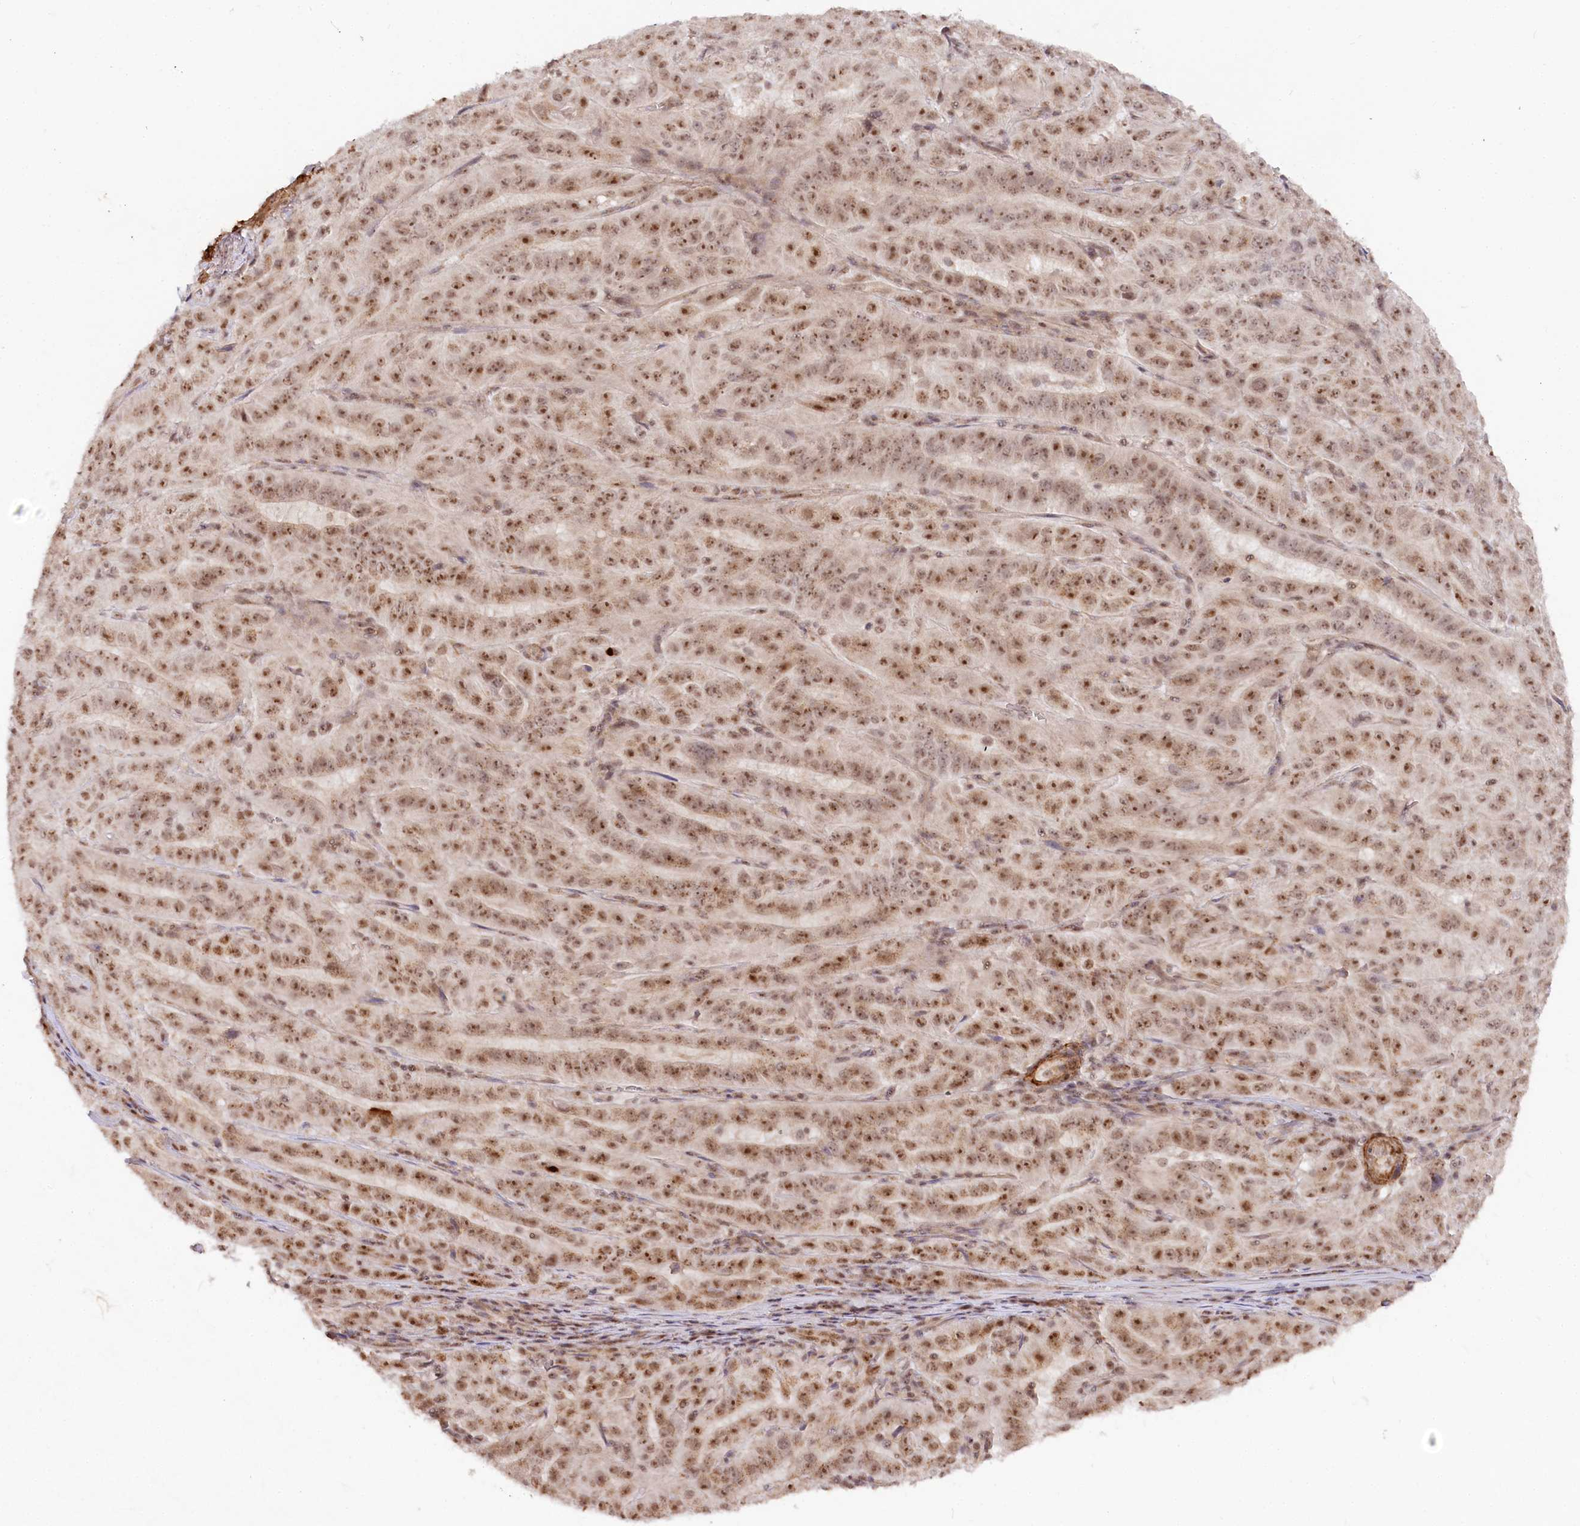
{"staining": {"intensity": "moderate", "quantity": ">75%", "location": "nuclear"}, "tissue": "pancreatic cancer", "cell_type": "Tumor cells", "image_type": "cancer", "snomed": [{"axis": "morphology", "description": "Adenocarcinoma, NOS"}, {"axis": "topography", "description": "Pancreas"}], "caption": "About >75% of tumor cells in human adenocarcinoma (pancreatic) demonstrate moderate nuclear protein positivity as visualized by brown immunohistochemical staining.", "gene": "GNL3L", "patient": {"sex": "male", "age": 63}}